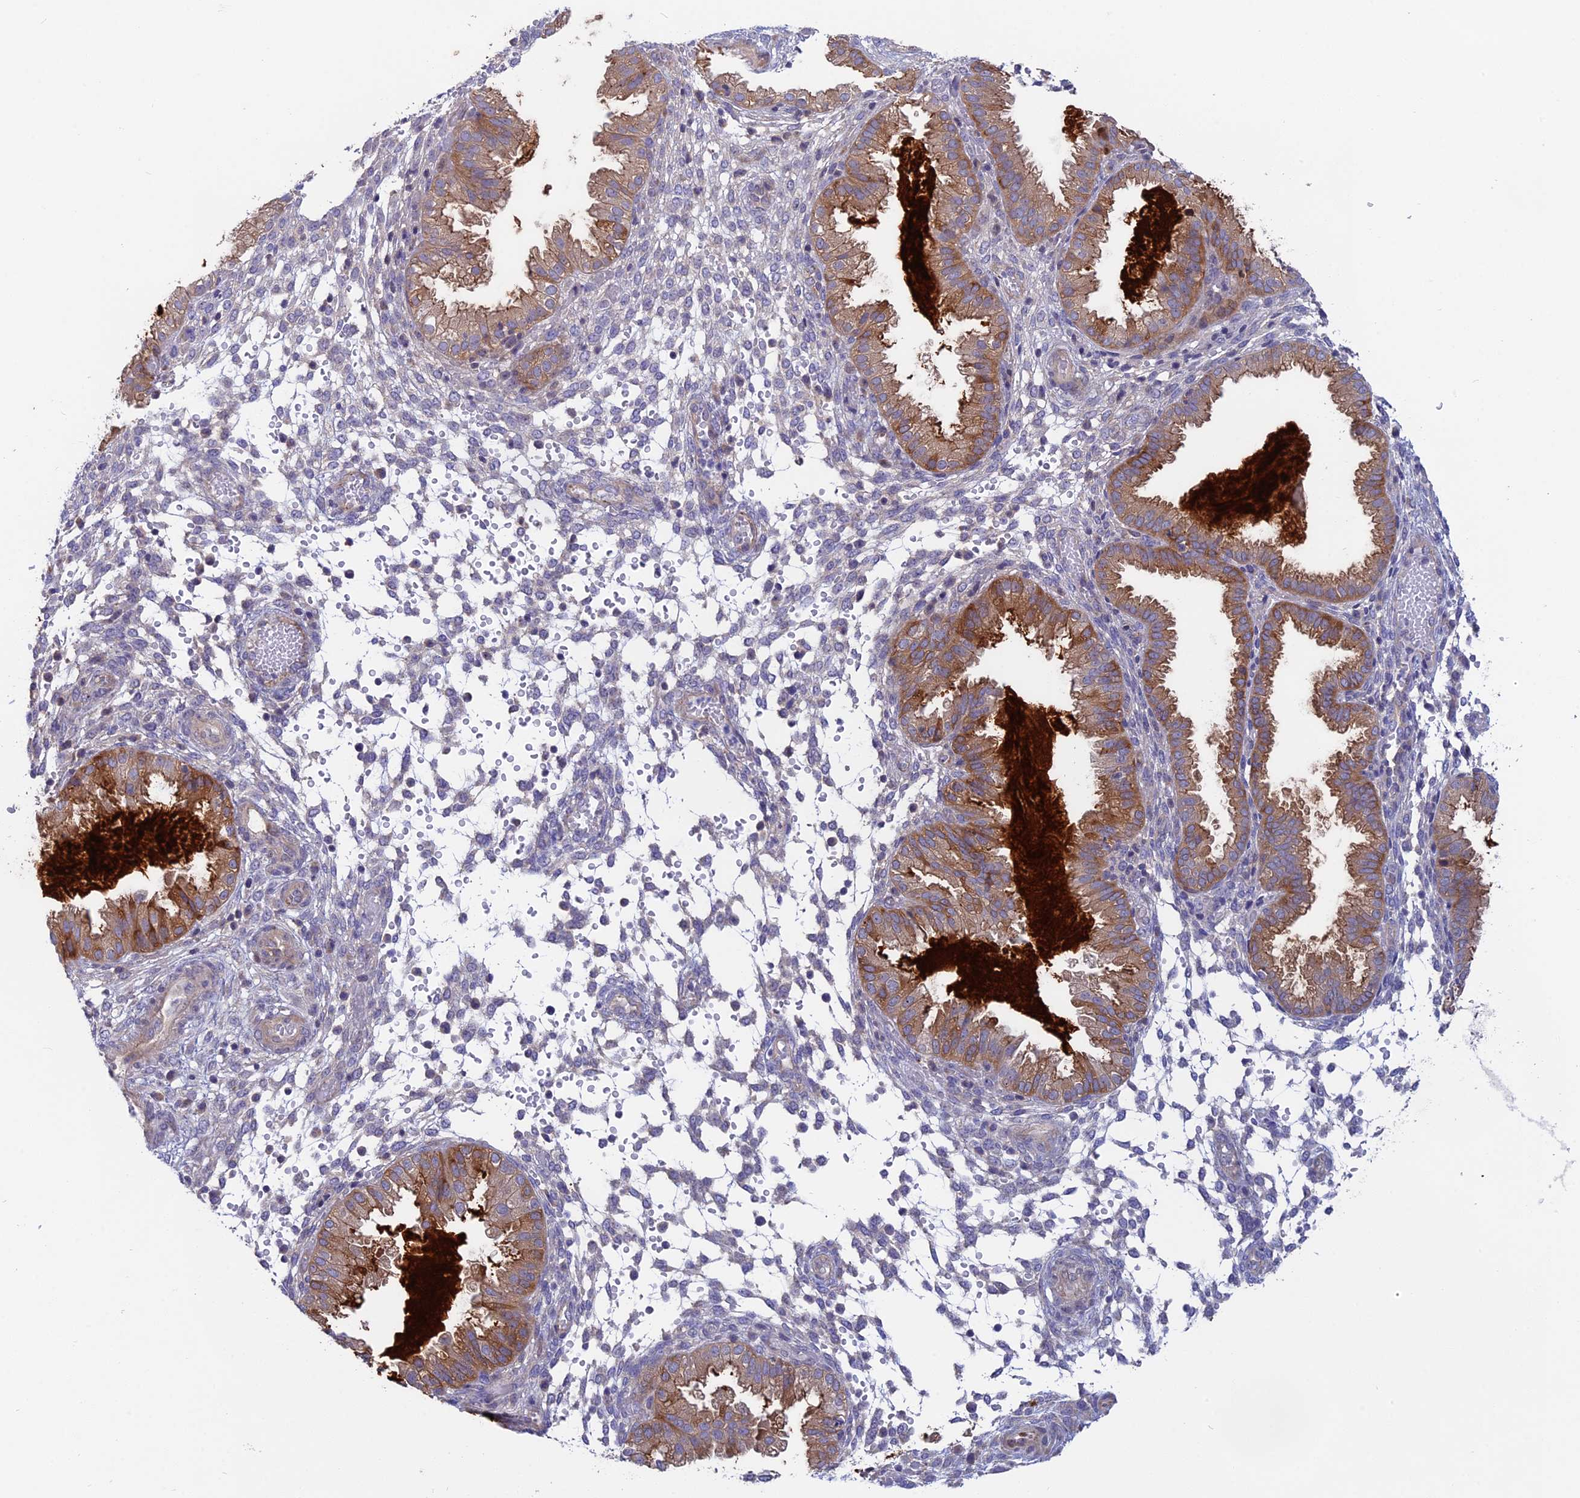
{"staining": {"intensity": "negative", "quantity": "none", "location": "none"}, "tissue": "endometrium", "cell_type": "Cells in endometrial stroma", "image_type": "normal", "snomed": [{"axis": "morphology", "description": "Normal tissue, NOS"}, {"axis": "topography", "description": "Endometrium"}], "caption": "Endometrium stained for a protein using IHC displays no staining cells in endometrial stroma.", "gene": "TENT4B", "patient": {"sex": "female", "age": 33}}